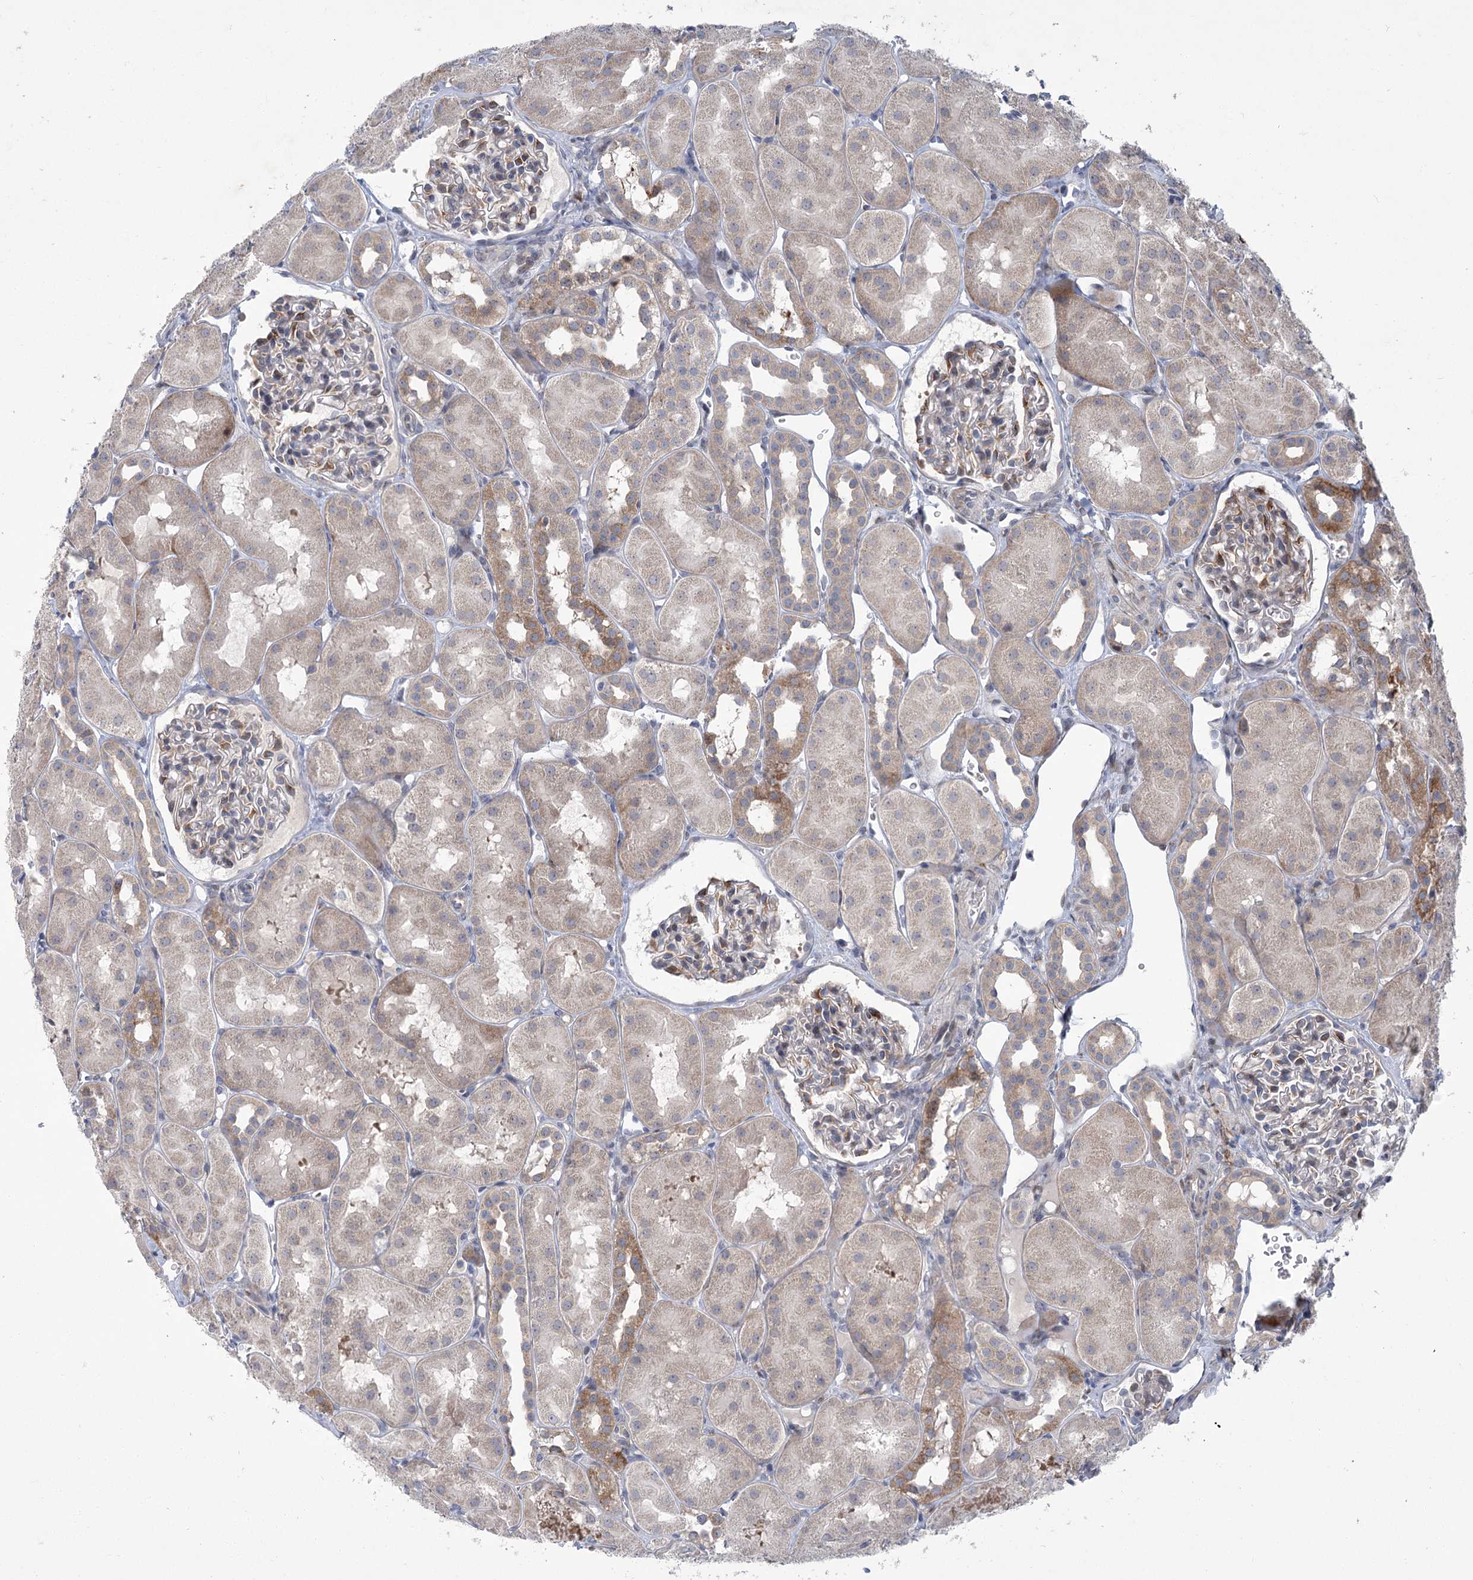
{"staining": {"intensity": "moderate", "quantity": "<25%", "location": "cytoplasmic/membranous"}, "tissue": "kidney", "cell_type": "Cells in glomeruli", "image_type": "normal", "snomed": [{"axis": "morphology", "description": "Normal tissue, NOS"}, {"axis": "topography", "description": "Kidney"}, {"axis": "topography", "description": "Urinary bladder"}], "caption": "An IHC image of normal tissue is shown. Protein staining in brown highlights moderate cytoplasmic/membranous positivity in kidney within cells in glomeruli. The staining was performed using DAB to visualize the protein expression in brown, while the nuclei were stained in blue with hematoxylin (Magnification: 20x).", "gene": "GCNT4", "patient": {"sex": "male", "age": 16}}